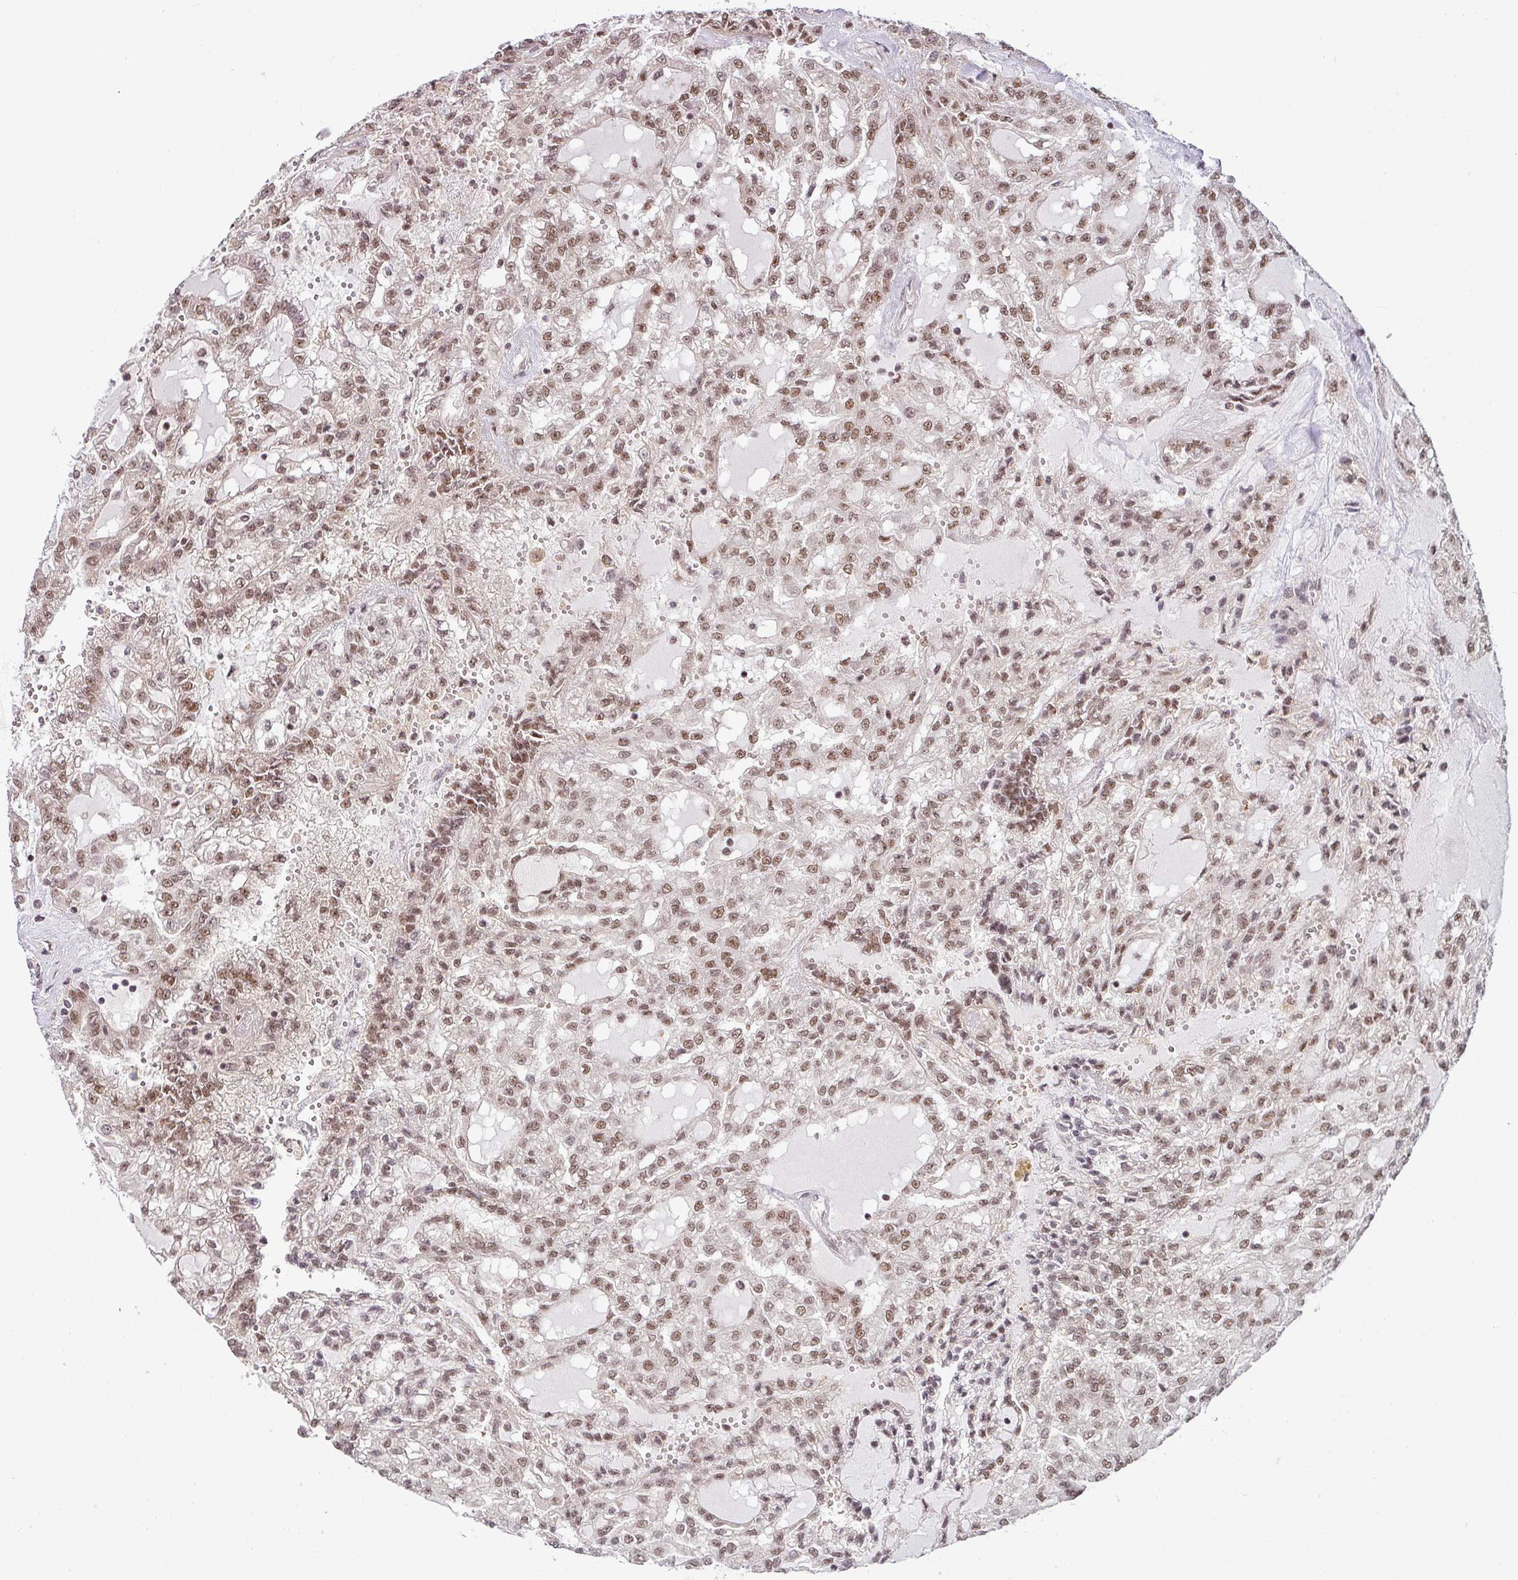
{"staining": {"intensity": "moderate", "quantity": ">75%", "location": "nuclear"}, "tissue": "renal cancer", "cell_type": "Tumor cells", "image_type": "cancer", "snomed": [{"axis": "morphology", "description": "Adenocarcinoma, NOS"}, {"axis": "topography", "description": "Kidney"}], "caption": "Tumor cells exhibit medium levels of moderate nuclear expression in approximately >75% of cells in human renal adenocarcinoma. The staining was performed using DAB (3,3'-diaminobenzidine) to visualize the protein expression in brown, while the nuclei were stained in blue with hematoxylin (Magnification: 20x).", "gene": "PHF23", "patient": {"sex": "male", "age": 63}}